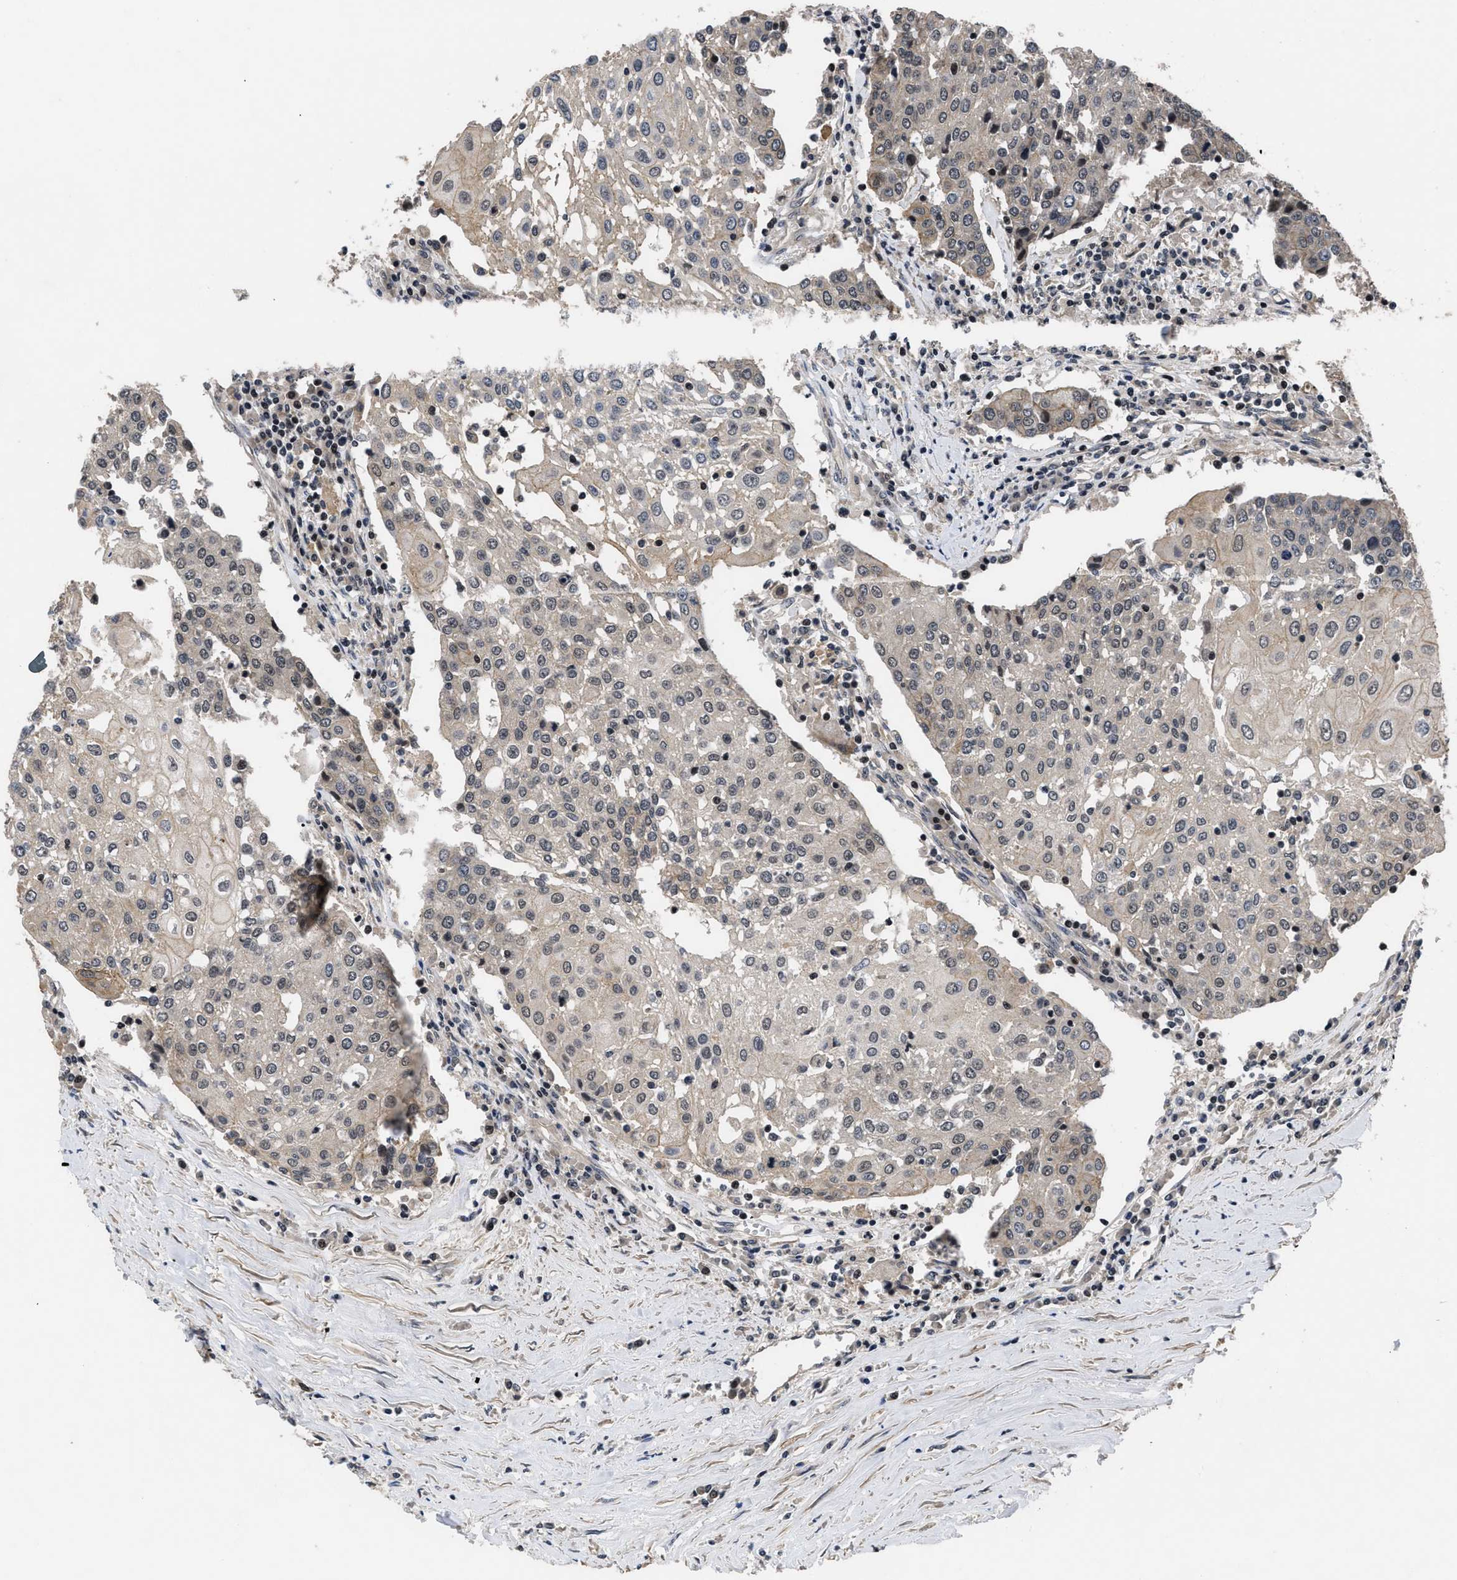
{"staining": {"intensity": "negative", "quantity": "none", "location": "none"}, "tissue": "urothelial cancer", "cell_type": "Tumor cells", "image_type": "cancer", "snomed": [{"axis": "morphology", "description": "Urothelial carcinoma, High grade"}, {"axis": "topography", "description": "Urinary bladder"}], "caption": "This is an immunohistochemistry micrograph of urothelial cancer. There is no expression in tumor cells.", "gene": "DNAJC14", "patient": {"sex": "female", "age": 85}}